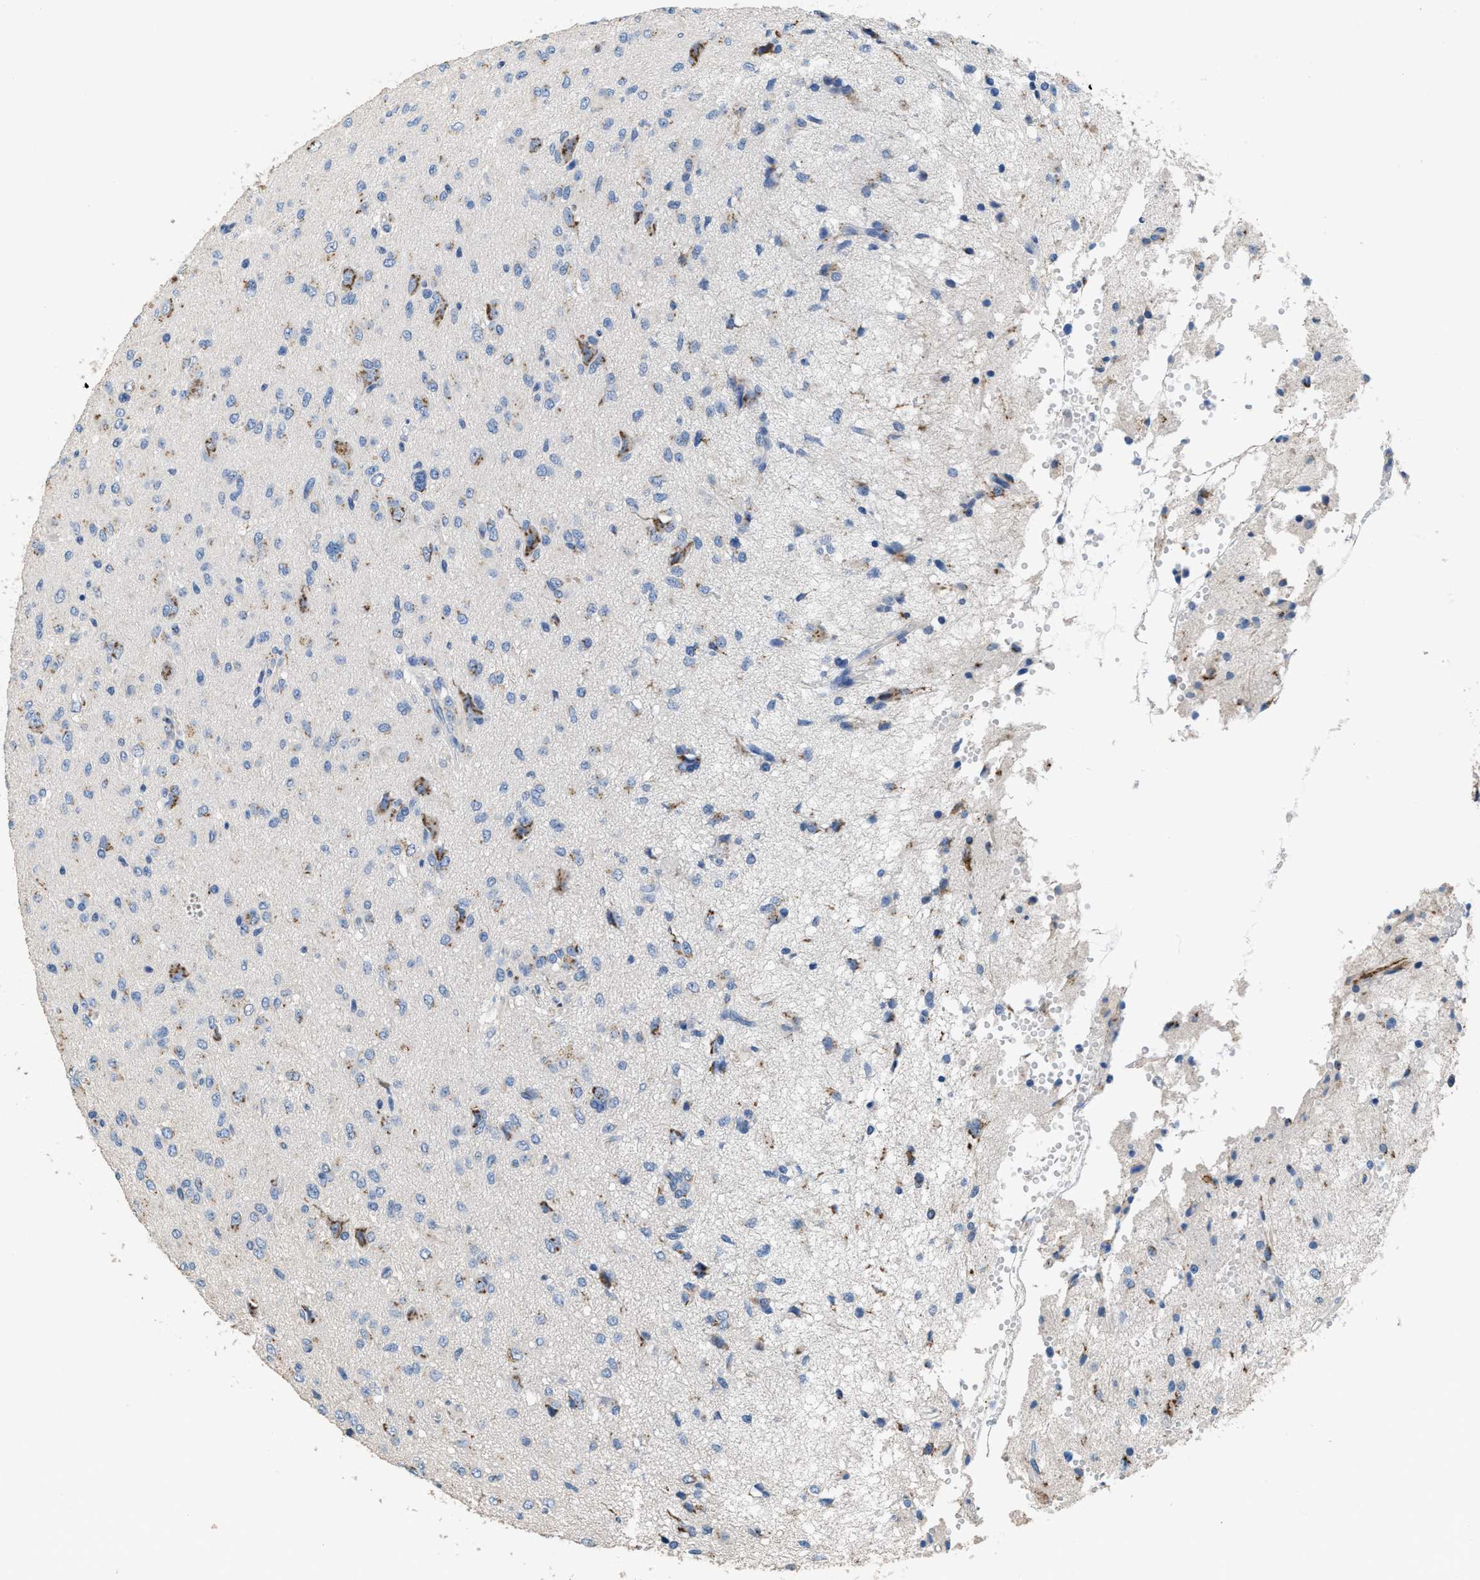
{"staining": {"intensity": "negative", "quantity": "none", "location": "none"}, "tissue": "glioma", "cell_type": "Tumor cells", "image_type": "cancer", "snomed": [{"axis": "morphology", "description": "Glioma, malignant, High grade"}, {"axis": "topography", "description": "Brain"}], "caption": "There is no significant expression in tumor cells of glioma.", "gene": "GOLM1", "patient": {"sex": "female", "age": 59}}